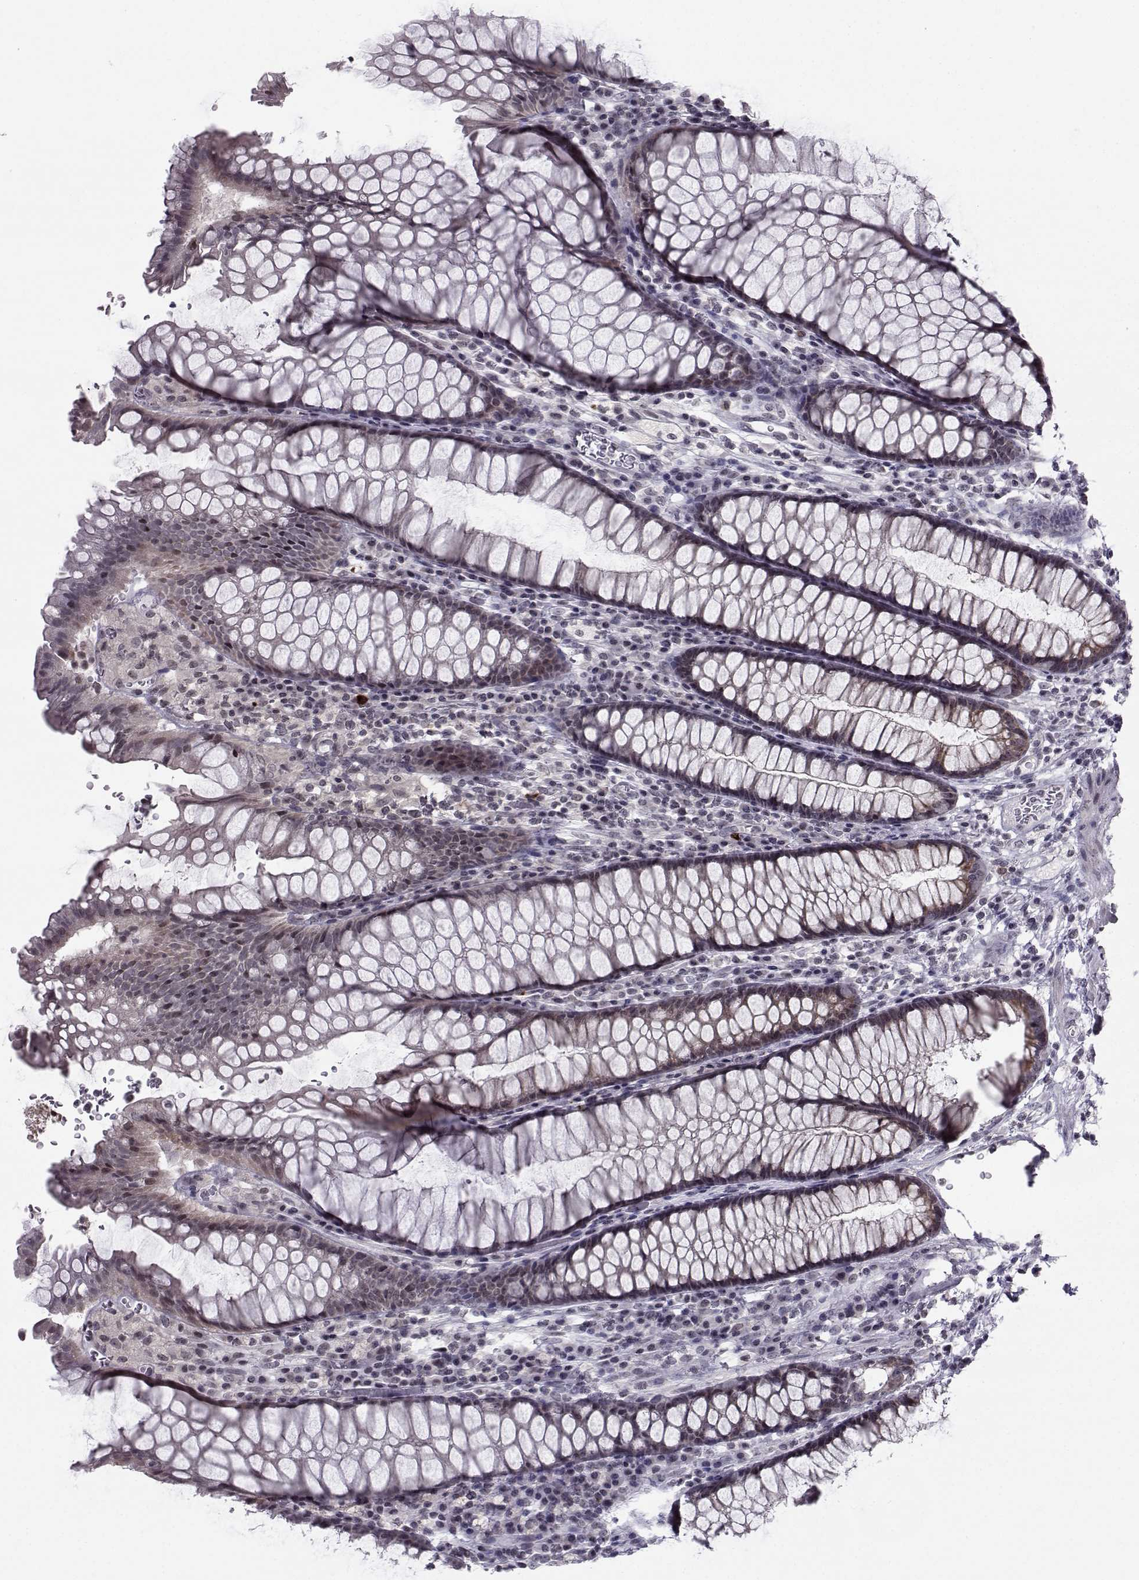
{"staining": {"intensity": "negative", "quantity": "none", "location": "none"}, "tissue": "rectum", "cell_type": "Glandular cells", "image_type": "normal", "snomed": [{"axis": "morphology", "description": "Normal tissue, NOS"}, {"axis": "topography", "description": "Rectum"}], "caption": "Human rectum stained for a protein using immunohistochemistry exhibits no positivity in glandular cells.", "gene": "MARCHF4", "patient": {"sex": "female", "age": 68}}